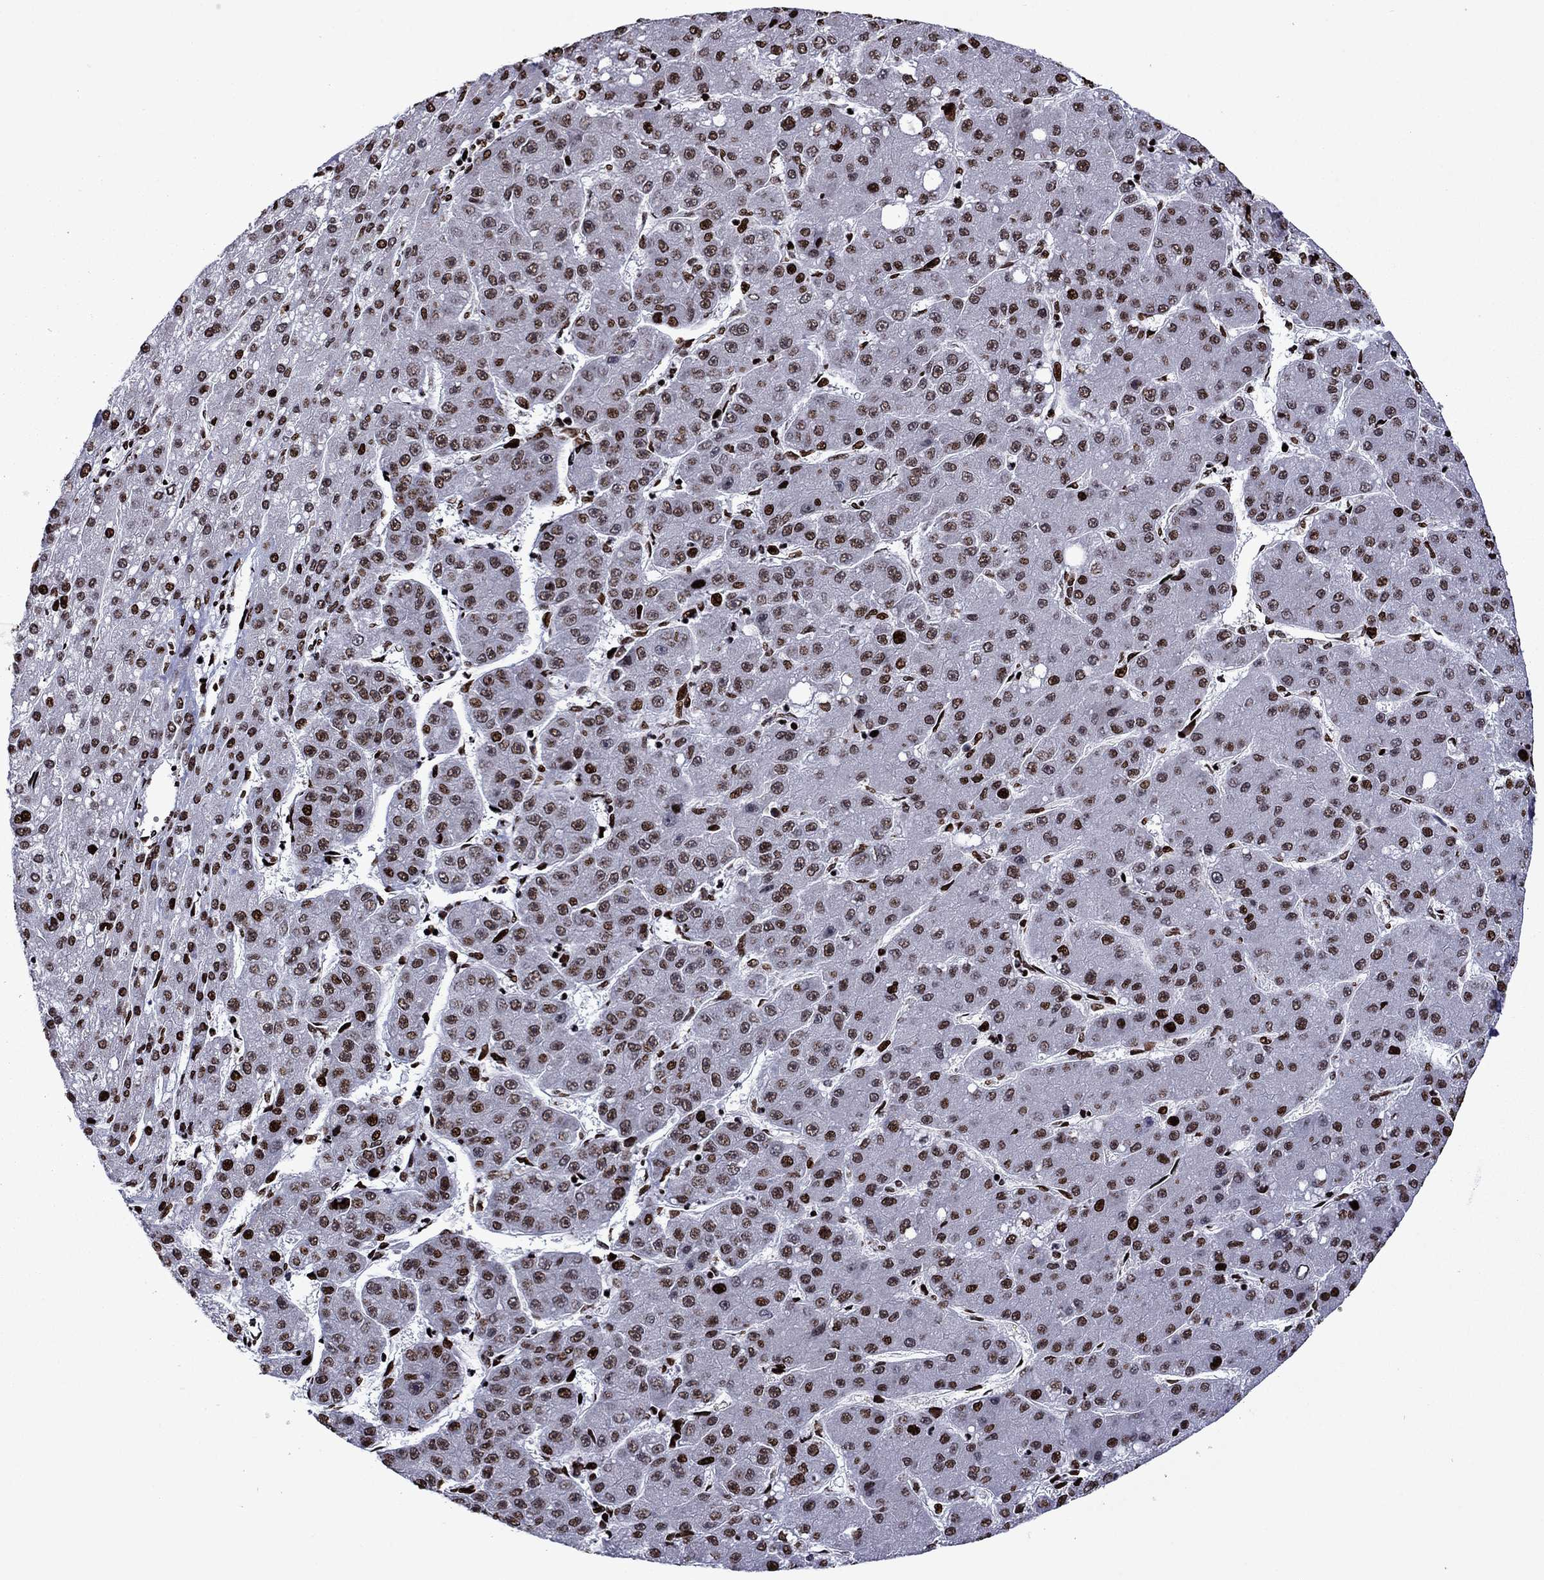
{"staining": {"intensity": "strong", "quantity": ">75%", "location": "nuclear"}, "tissue": "liver cancer", "cell_type": "Tumor cells", "image_type": "cancer", "snomed": [{"axis": "morphology", "description": "Carcinoma, Hepatocellular, NOS"}, {"axis": "topography", "description": "Liver"}], "caption": "Liver cancer was stained to show a protein in brown. There is high levels of strong nuclear expression in approximately >75% of tumor cells. The staining is performed using DAB (3,3'-diaminobenzidine) brown chromogen to label protein expression. The nuclei are counter-stained blue using hematoxylin.", "gene": "LIMK1", "patient": {"sex": "male", "age": 67}}